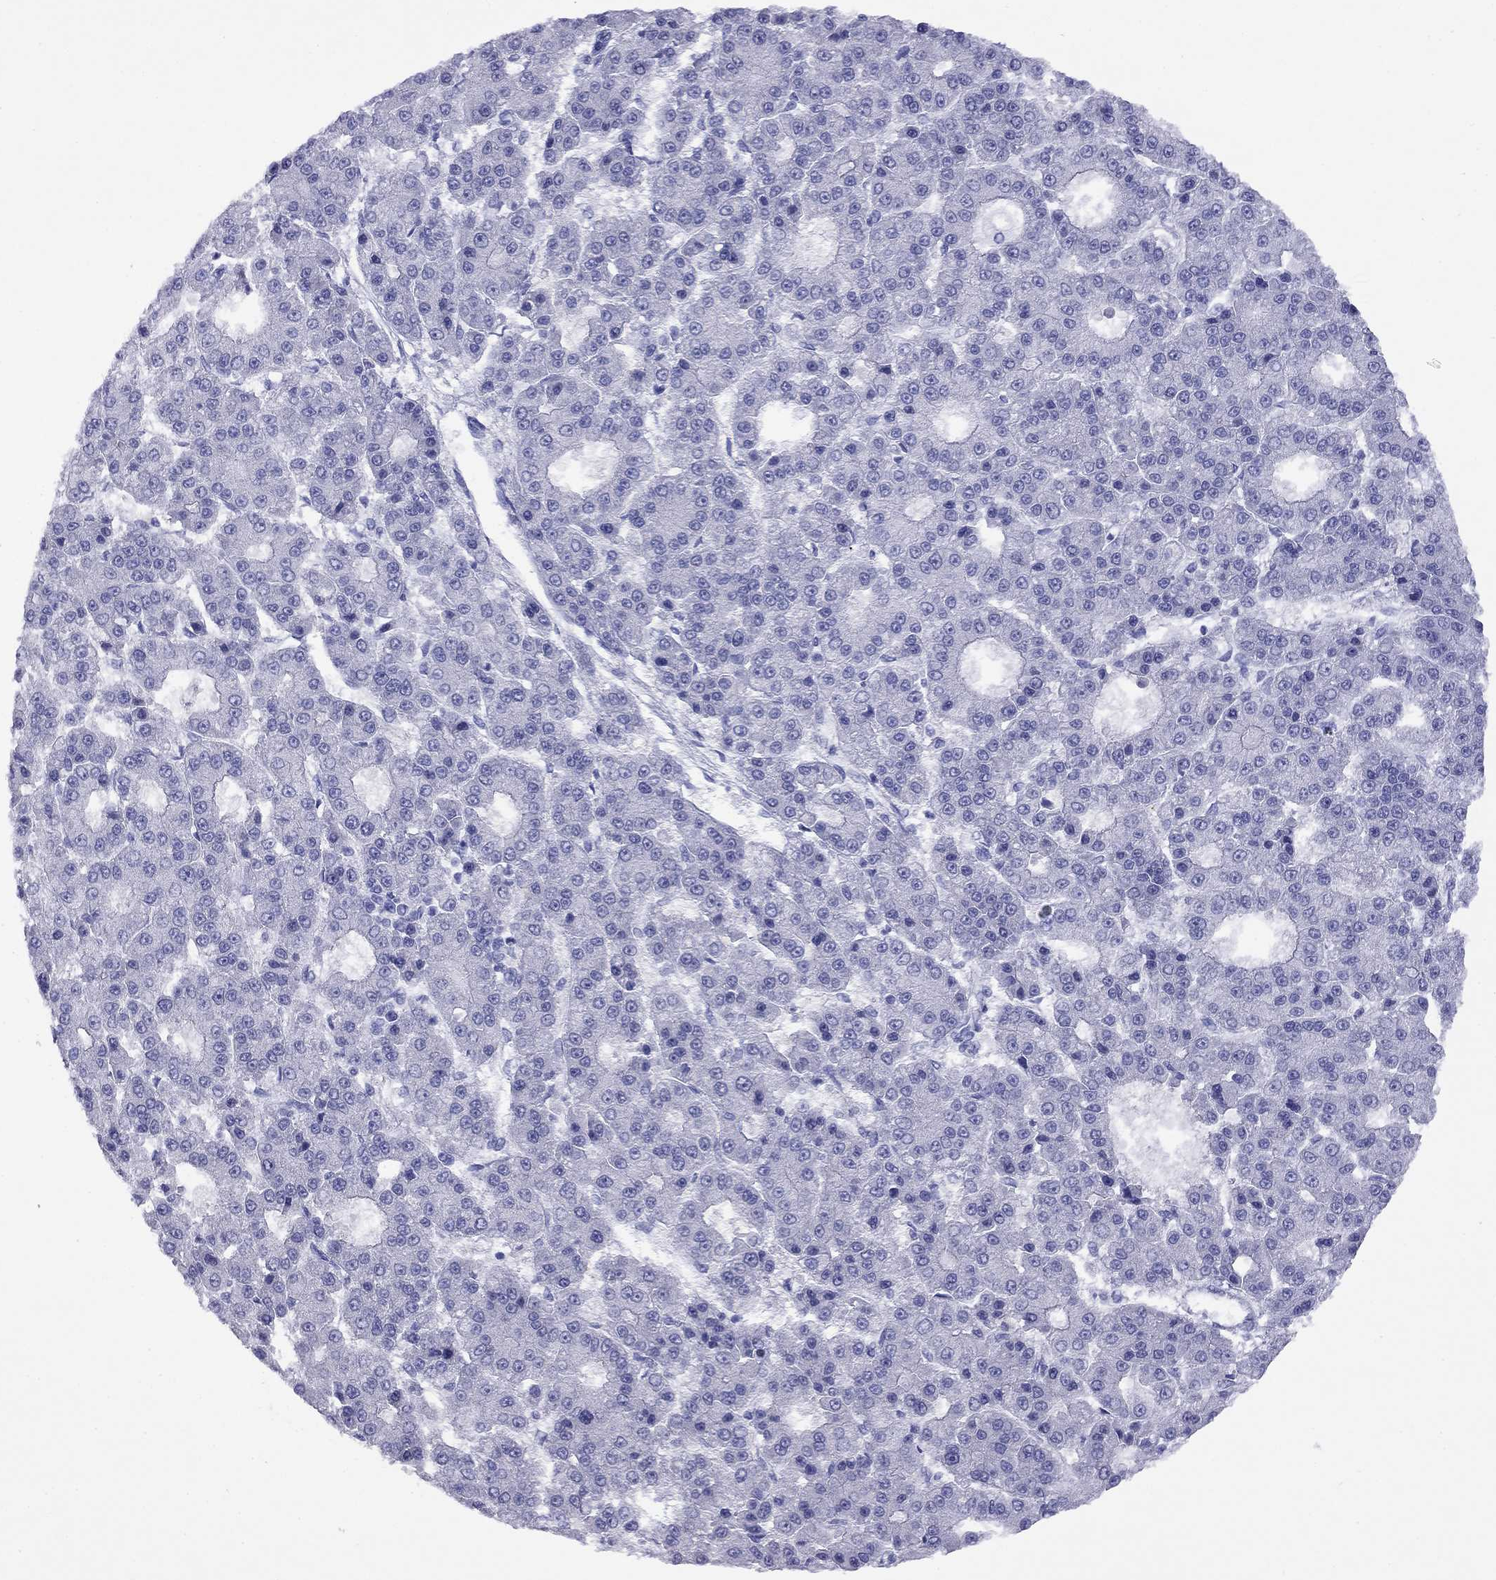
{"staining": {"intensity": "negative", "quantity": "none", "location": "none"}, "tissue": "liver cancer", "cell_type": "Tumor cells", "image_type": "cancer", "snomed": [{"axis": "morphology", "description": "Carcinoma, Hepatocellular, NOS"}, {"axis": "topography", "description": "Liver"}], "caption": "High power microscopy micrograph of an IHC histopathology image of liver hepatocellular carcinoma, revealing no significant positivity in tumor cells.", "gene": "FIGLA", "patient": {"sex": "male", "age": 70}}